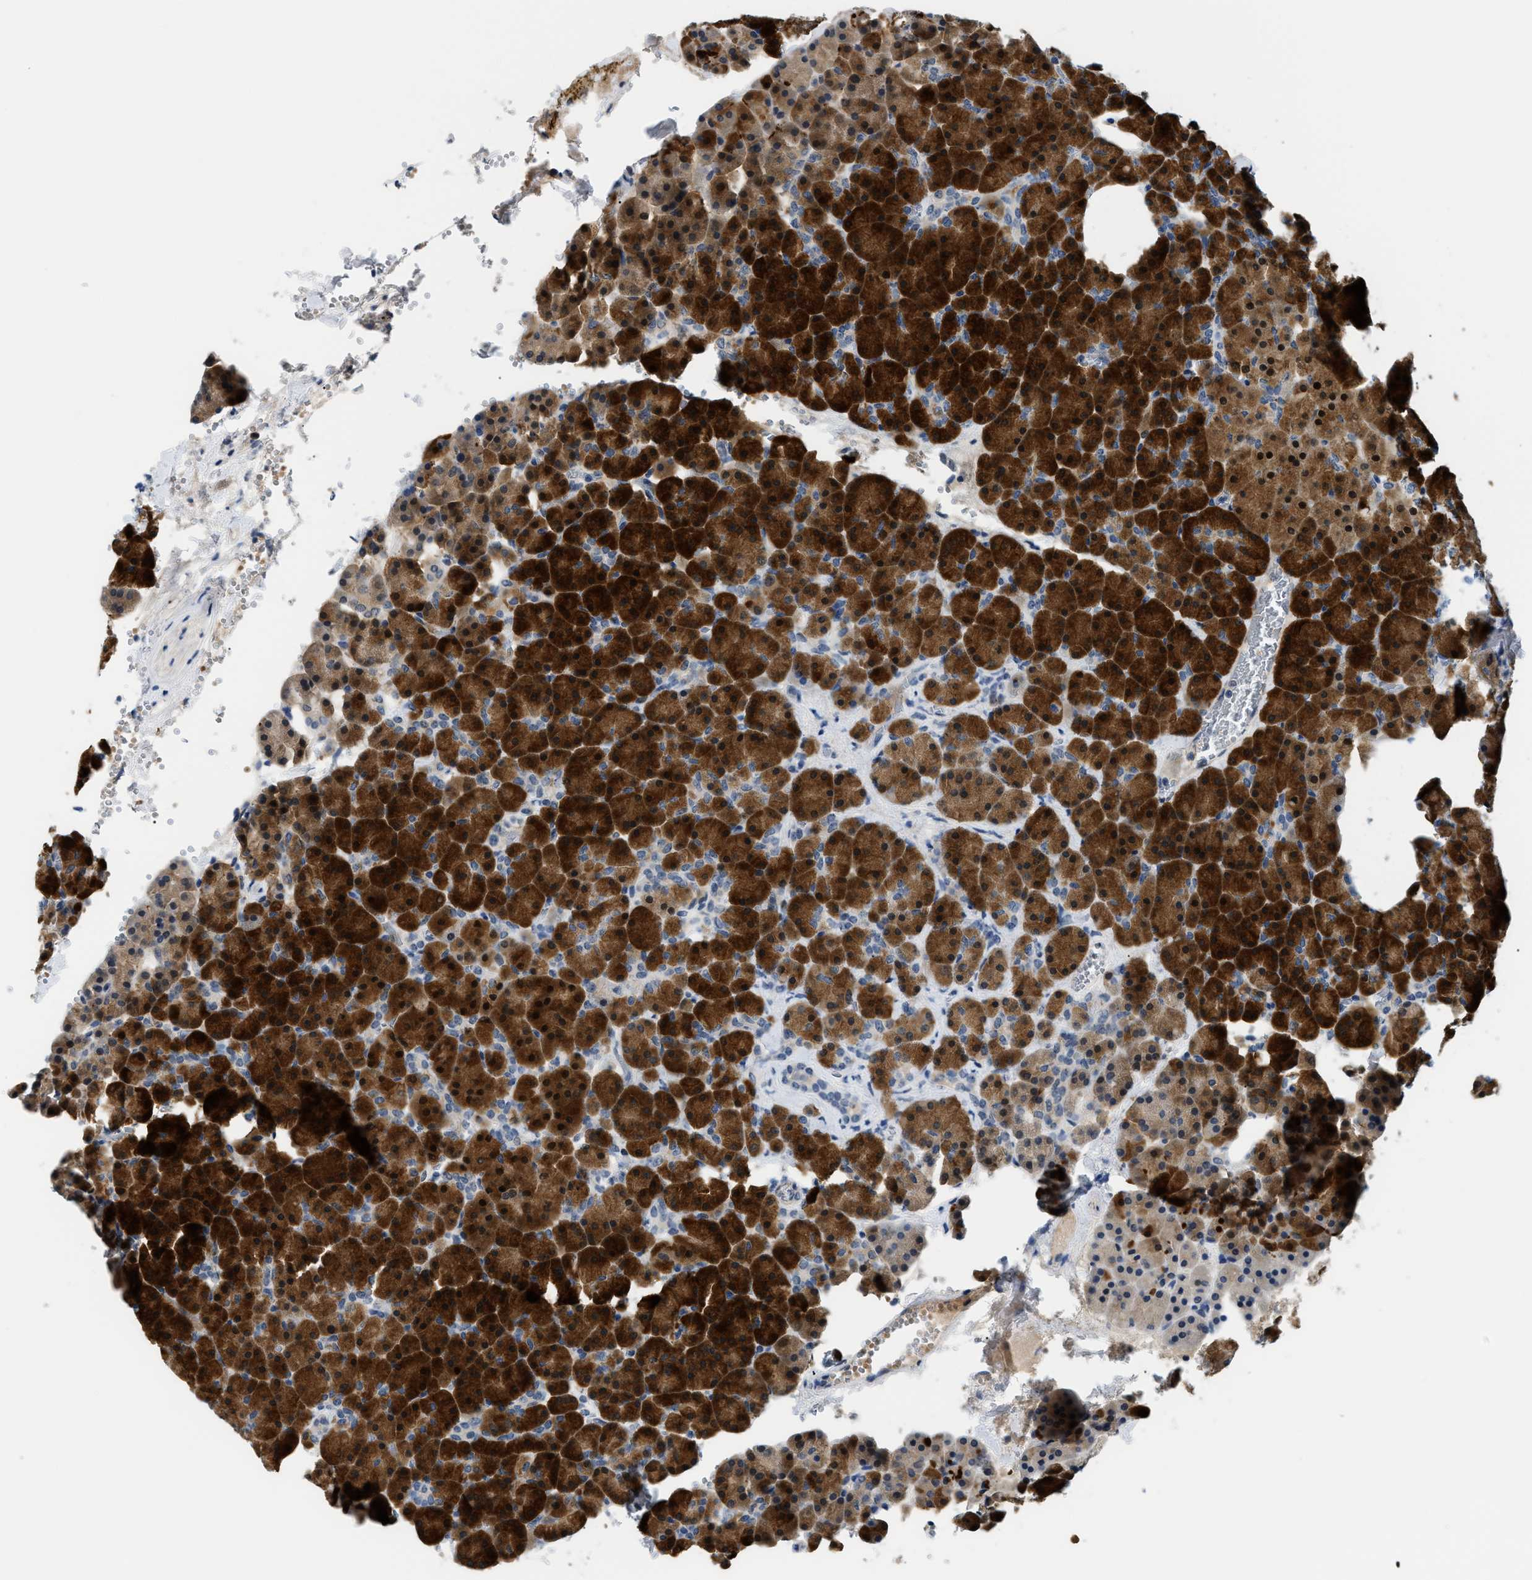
{"staining": {"intensity": "strong", "quantity": ">75%", "location": "cytoplasmic/membranous,nuclear"}, "tissue": "pancreas", "cell_type": "Exocrine glandular cells", "image_type": "normal", "snomed": [{"axis": "morphology", "description": "Normal tissue, NOS"}, {"axis": "topography", "description": "Pancreas"}], "caption": "Immunohistochemical staining of benign pancreas reveals >75% levels of strong cytoplasmic/membranous,nuclear protein expression in about >75% of exocrine glandular cells.", "gene": "PSAT1", "patient": {"sex": "female", "age": 35}}